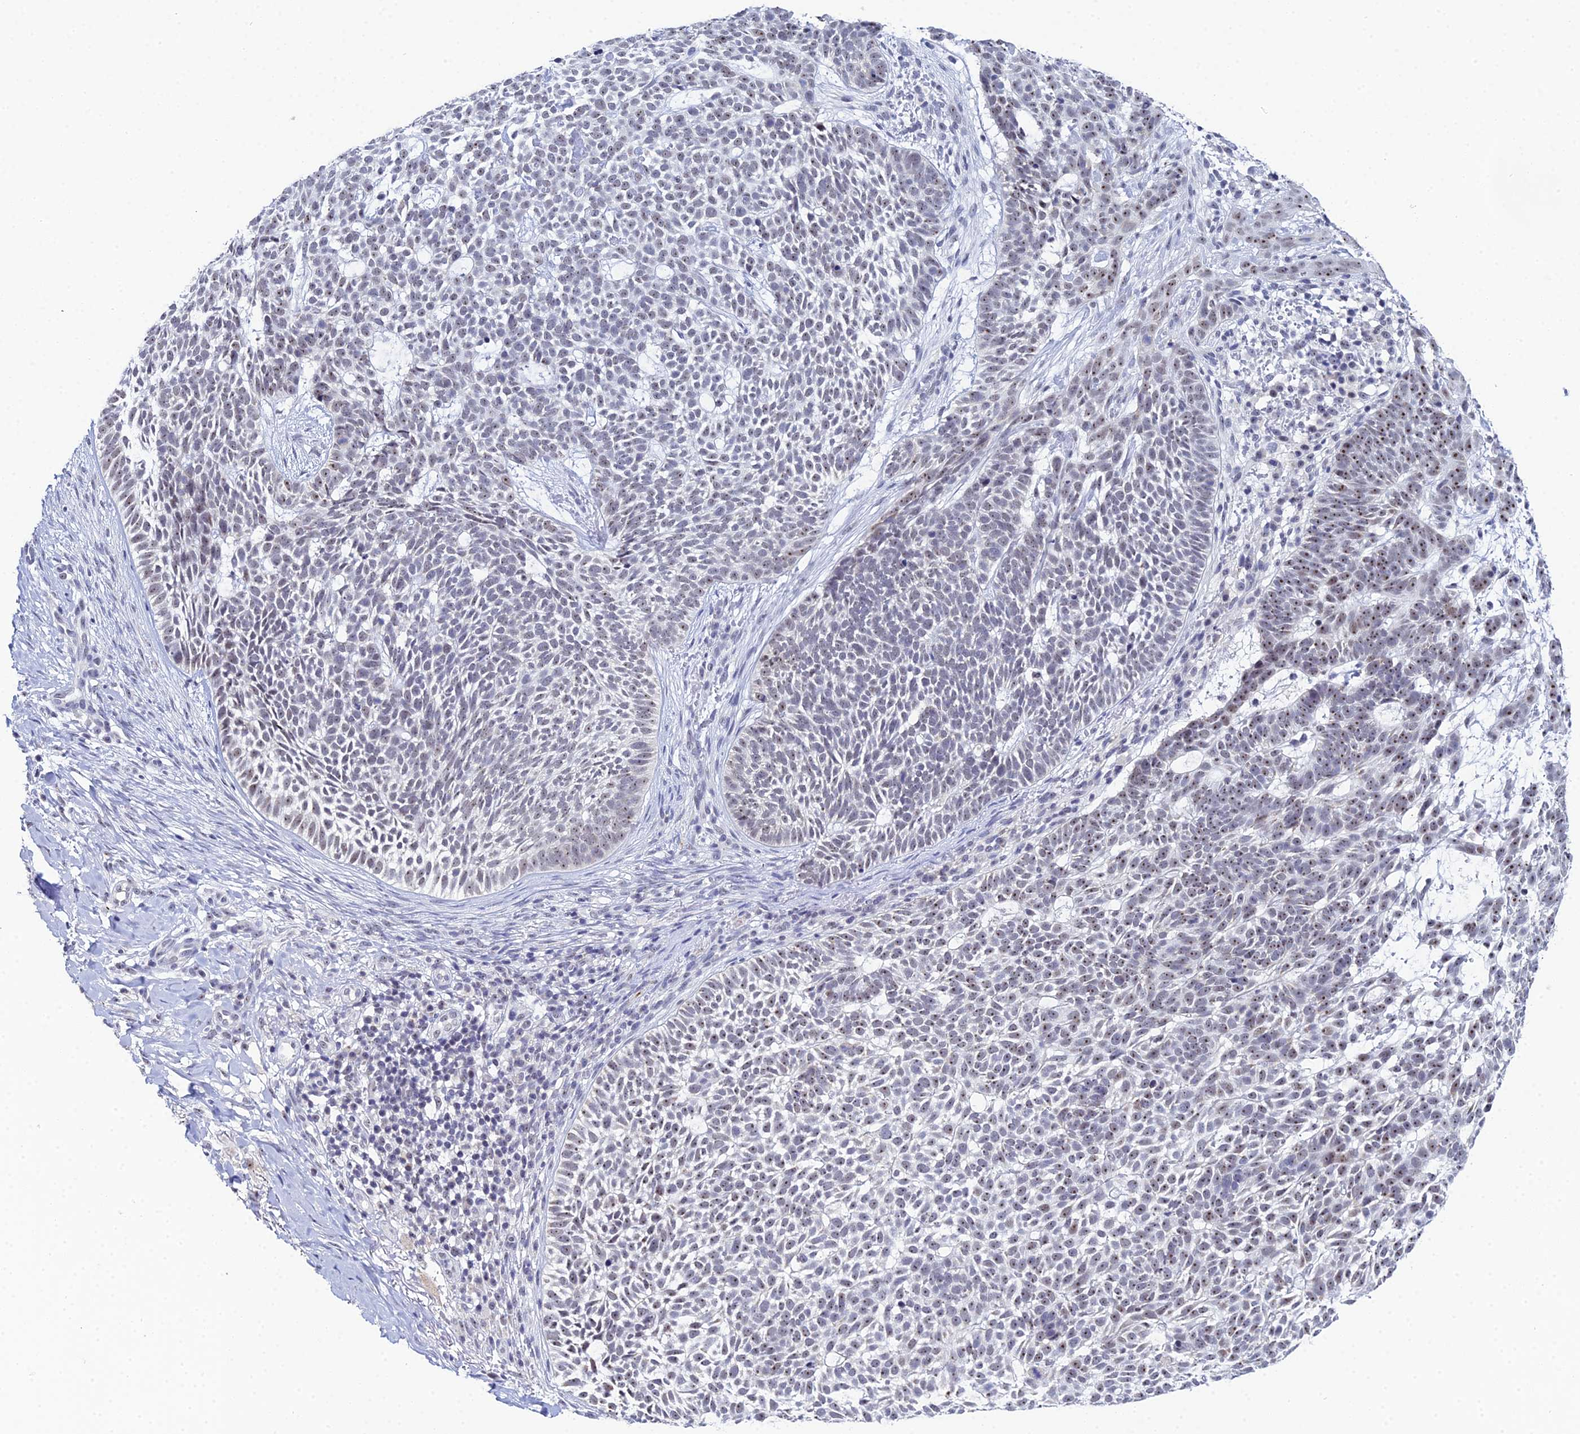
{"staining": {"intensity": "weak", "quantity": "25%-75%", "location": "nuclear"}, "tissue": "skin cancer", "cell_type": "Tumor cells", "image_type": "cancer", "snomed": [{"axis": "morphology", "description": "Basal cell carcinoma"}, {"axis": "topography", "description": "Skin"}], "caption": "This photomicrograph exhibits IHC staining of skin cancer, with low weak nuclear staining in approximately 25%-75% of tumor cells.", "gene": "PLPP4", "patient": {"sex": "female", "age": 78}}